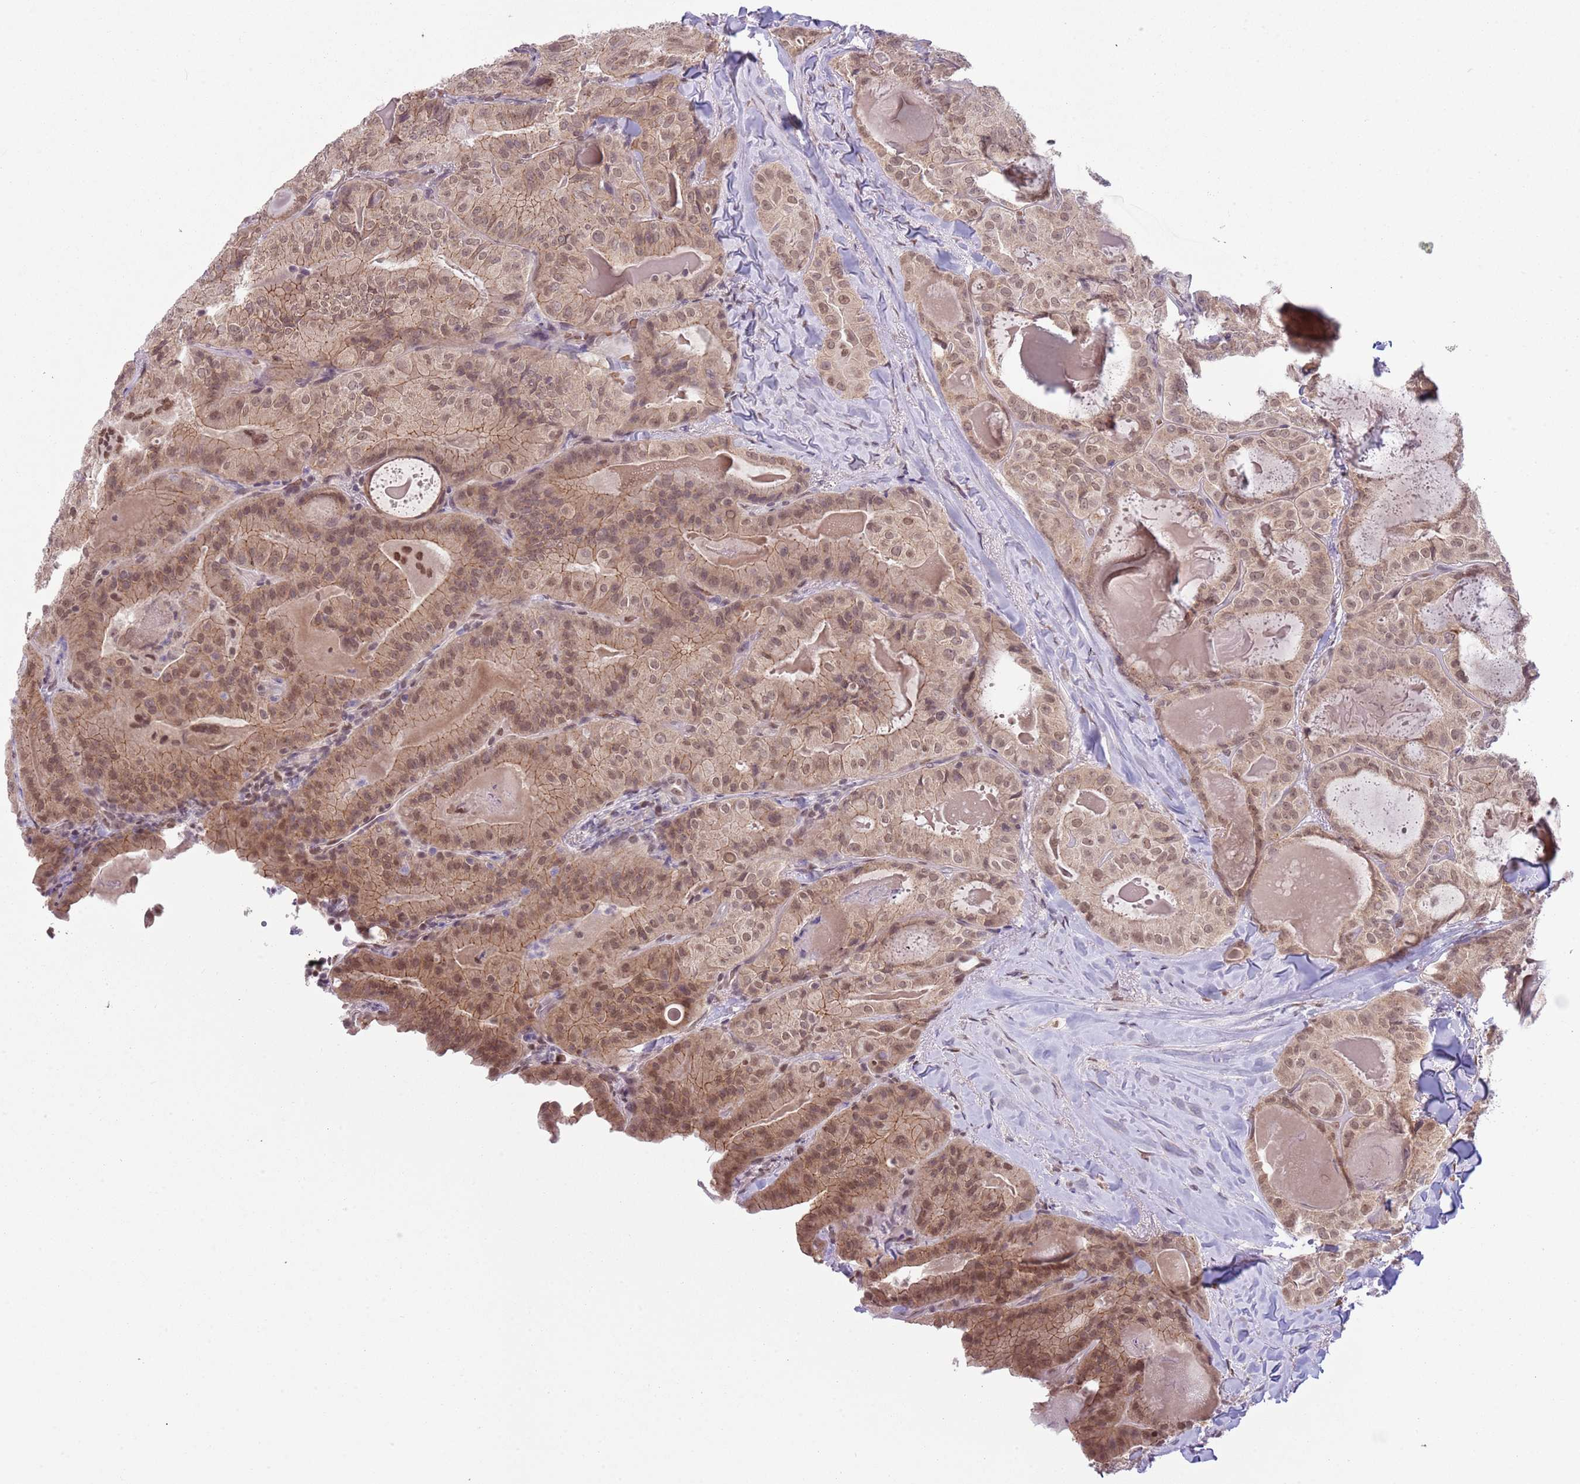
{"staining": {"intensity": "weak", "quantity": ">75%", "location": "cytoplasmic/membranous,nuclear"}, "tissue": "thyroid cancer", "cell_type": "Tumor cells", "image_type": "cancer", "snomed": [{"axis": "morphology", "description": "Papillary adenocarcinoma, NOS"}, {"axis": "topography", "description": "Thyroid gland"}], "caption": "Papillary adenocarcinoma (thyroid) stained for a protein demonstrates weak cytoplasmic/membranous and nuclear positivity in tumor cells. (brown staining indicates protein expression, while blue staining denotes nuclei).", "gene": "TM2D1", "patient": {"sex": "female", "age": 68}}